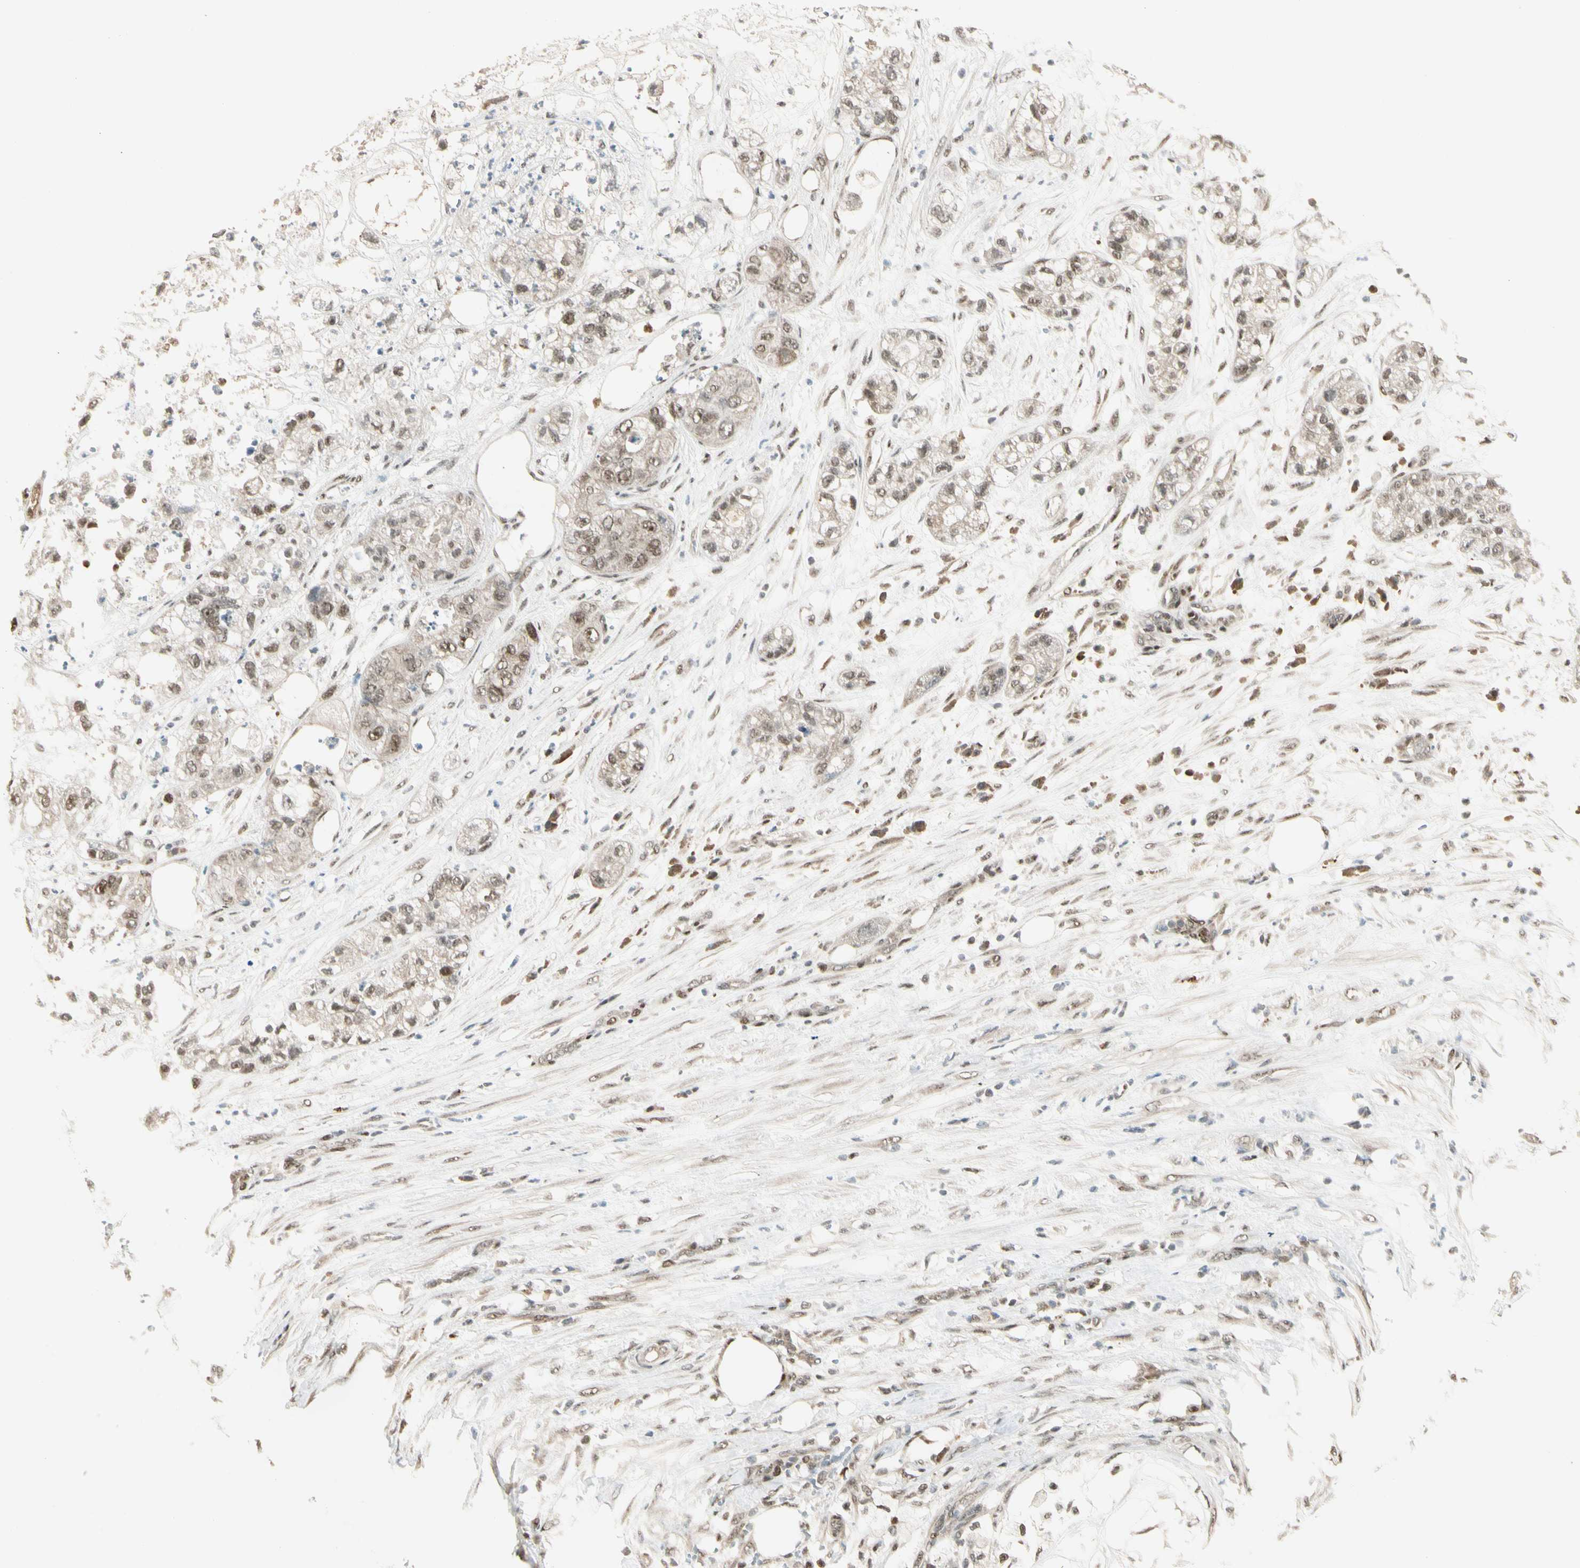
{"staining": {"intensity": "moderate", "quantity": ">75%", "location": "nuclear"}, "tissue": "pancreatic cancer", "cell_type": "Tumor cells", "image_type": "cancer", "snomed": [{"axis": "morphology", "description": "Adenocarcinoma, NOS"}, {"axis": "topography", "description": "Pancreas"}], "caption": "Tumor cells reveal medium levels of moderate nuclear staining in approximately >75% of cells in adenocarcinoma (pancreatic). The protein is shown in brown color, while the nuclei are stained blue.", "gene": "GTF3A", "patient": {"sex": "female", "age": 78}}